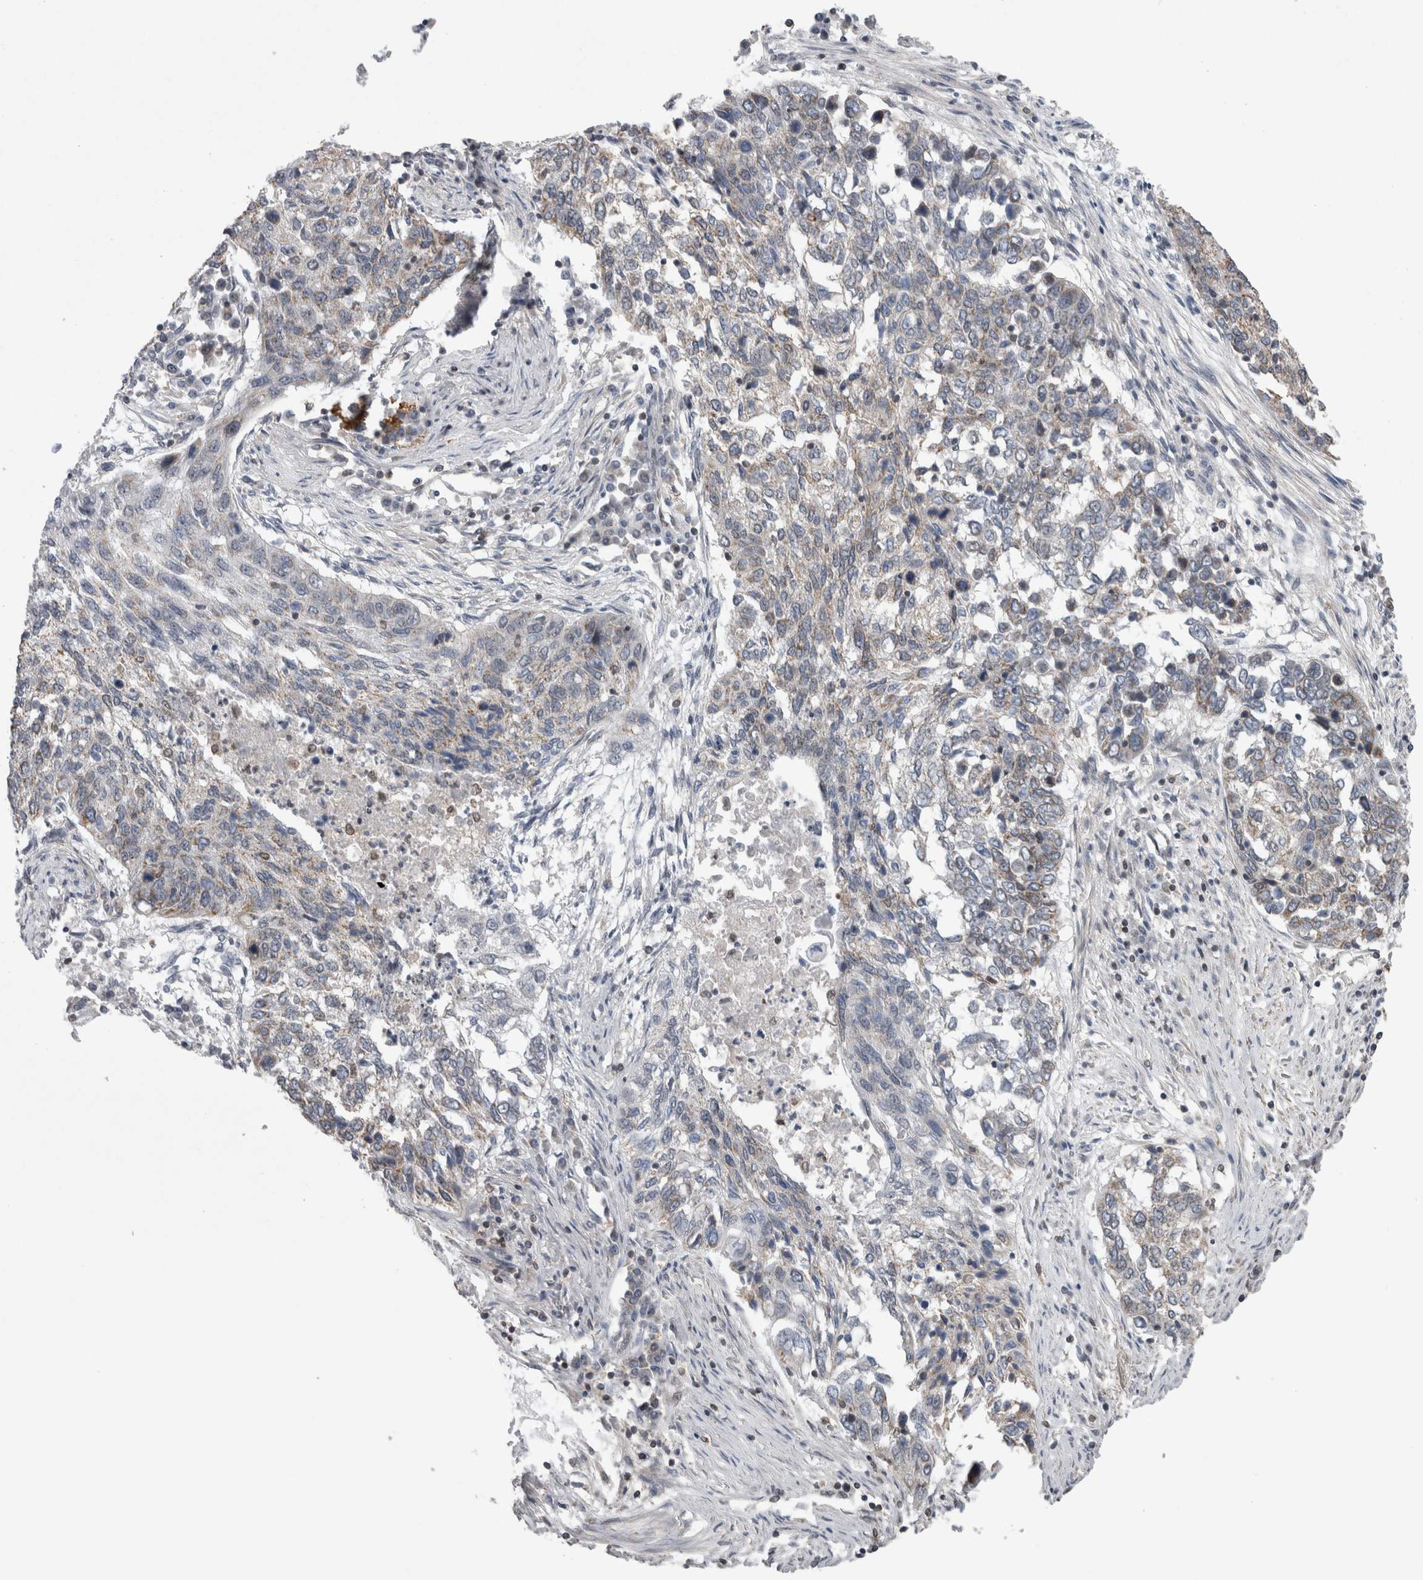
{"staining": {"intensity": "weak", "quantity": "<25%", "location": "cytoplasmic/membranous"}, "tissue": "lung cancer", "cell_type": "Tumor cells", "image_type": "cancer", "snomed": [{"axis": "morphology", "description": "Squamous cell carcinoma, NOS"}, {"axis": "topography", "description": "Lung"}], "caption": "Squamous cell carcinoma (lung) was stained to show a protein in brown. There is no significant positivity in tumor cells.", "gene": "DARS2", "patient": {"sex": "female", "age": 63}}